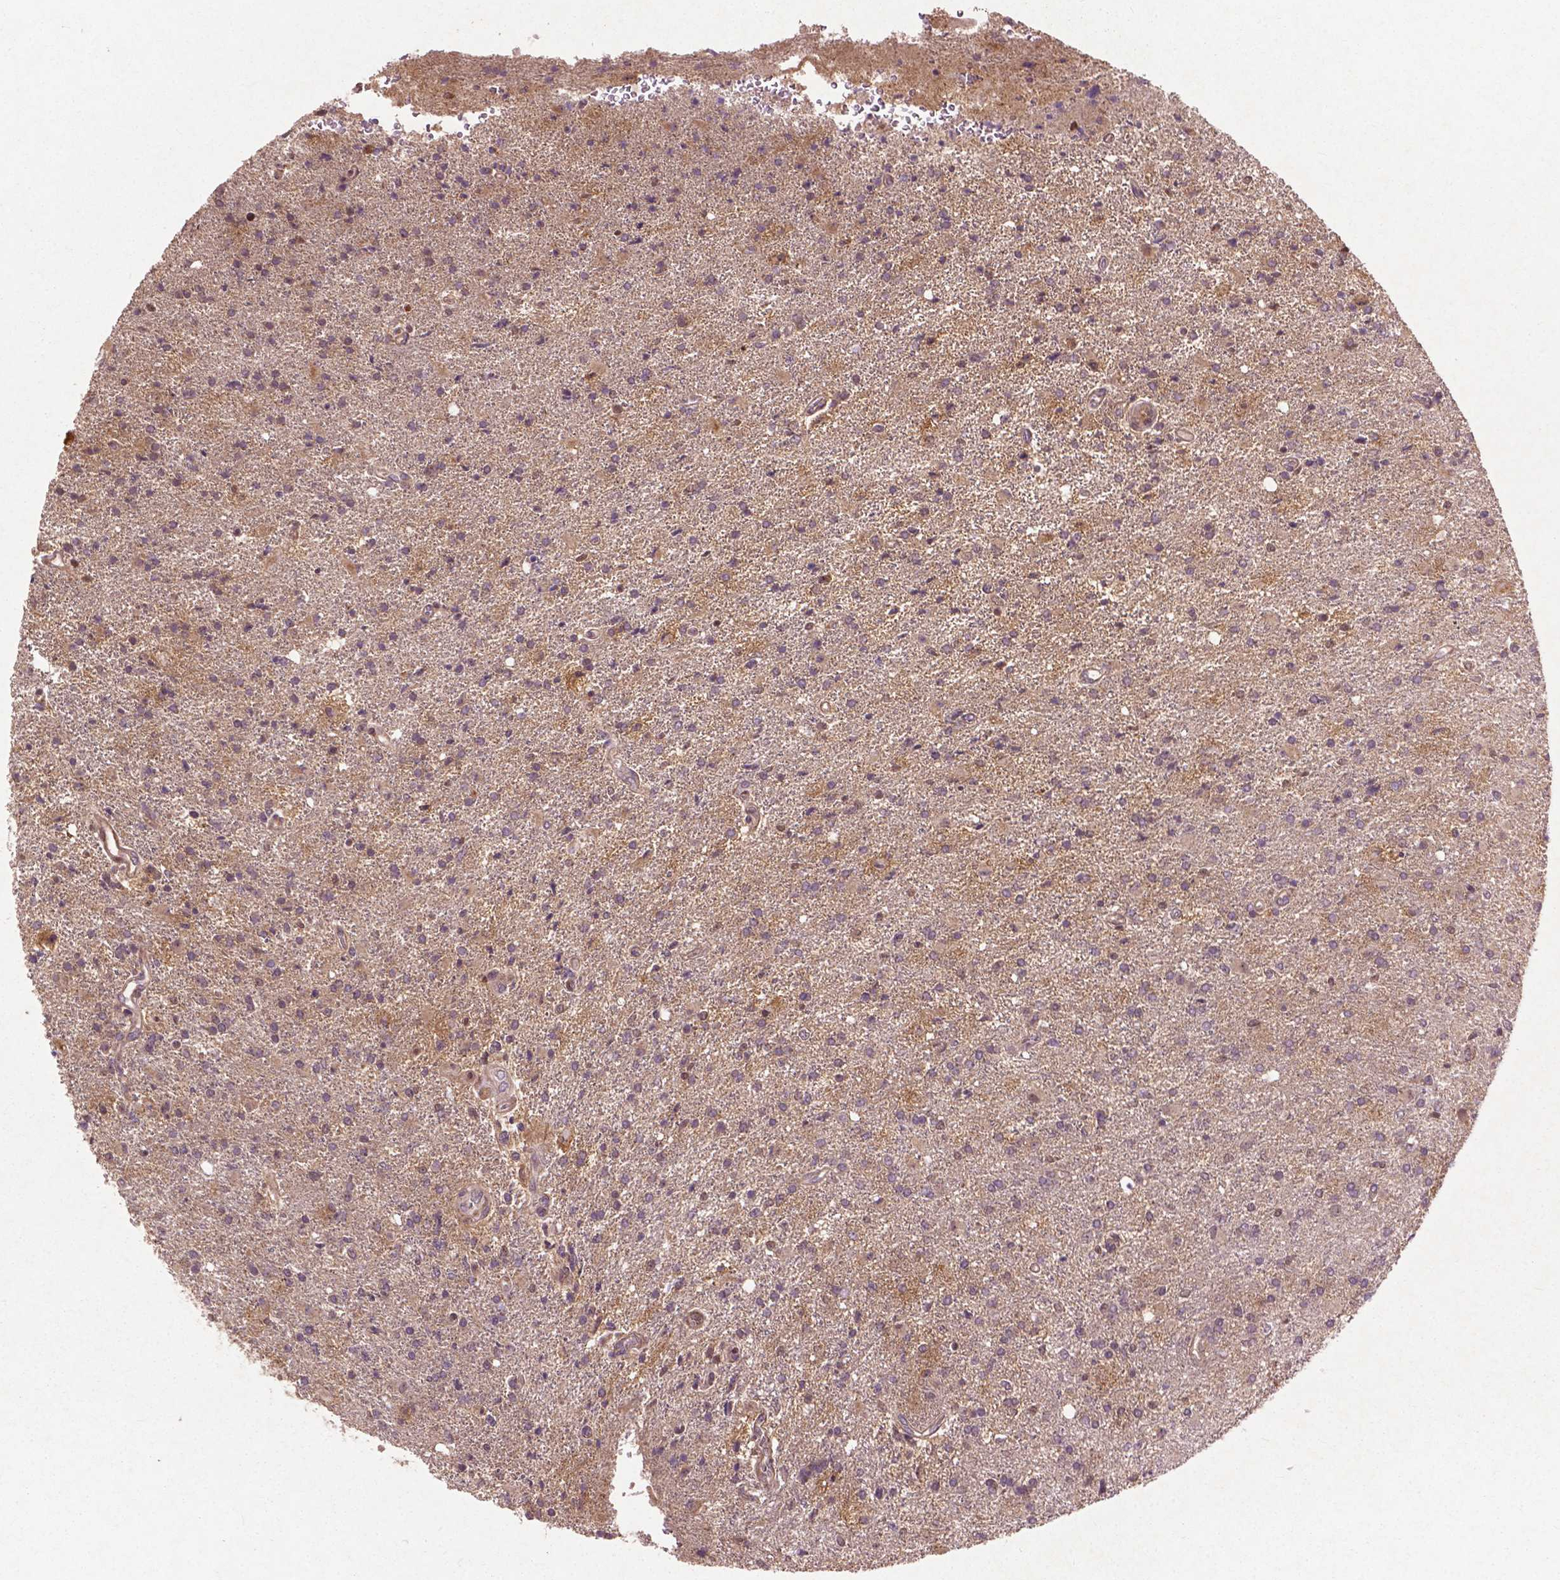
{"staining": {"intensity": "negative", "quantity": "none", "location": "none"}, "tissue": "glioma", "cell_type": "Tumor cells", "image_type": "cancer", "snomed": [{"axis": "morphology", "description": "Glioma, malignant, High grade"}, {"axis": "topography", "description": "Cerebral cortex"}], "caption": "Protein analysis of glioma reveals no significant expression in tumor cells.", "gene": "B3GALNT2", "patient": {"sex": "male", "age": 70}}